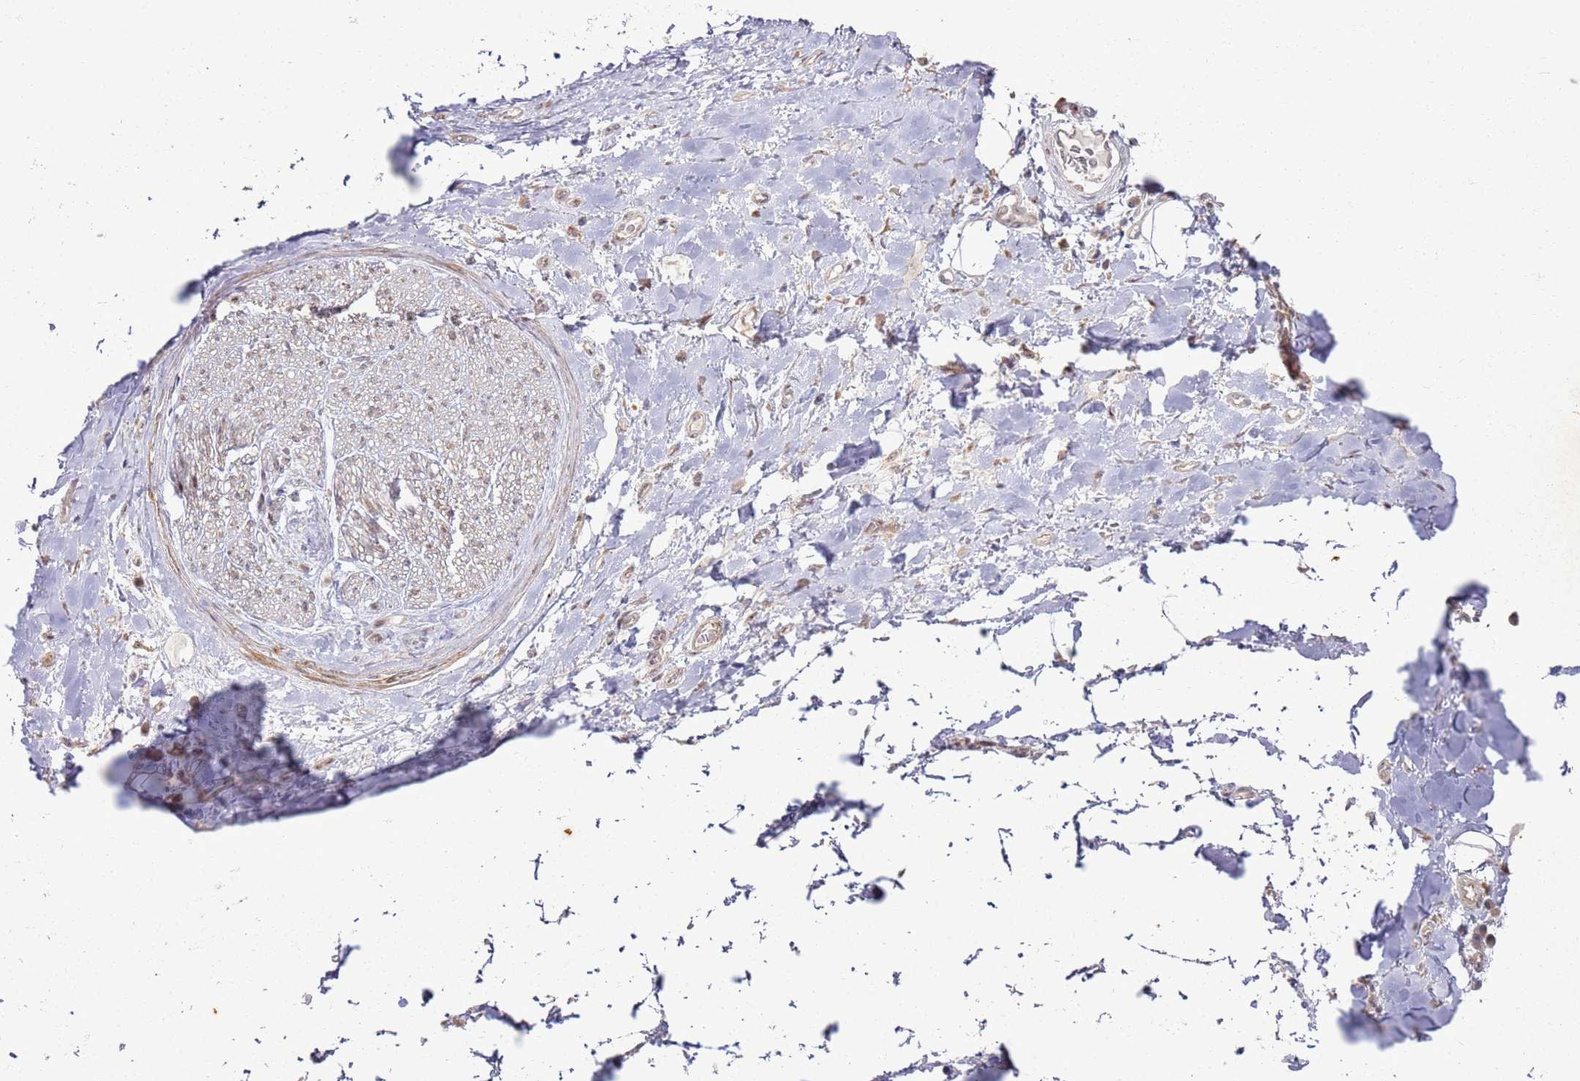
{"staining": {"intensity": "negative", "quantity": "none", "location": "none"}, "tissue": "adipose tissue", "cell_type": "Adipocytes", "image_type": "normal", "snomed": [{"axis": "morphology", "description": "Normal tissue, NOS"}, {"axis": "morphology", "description": "Adenocarcinoma, NOS"}, {"axis": "topography", "description": "Stomach, upper"}, {"axis": "topography", "description": "Peripheral nerve tissue"}], "caption": "This is an IHC image of benign adipose tissue. There is no positivity in adipocytes.", "gene": "CNPY1", "patient": {"sex": "male", "age": 62}}